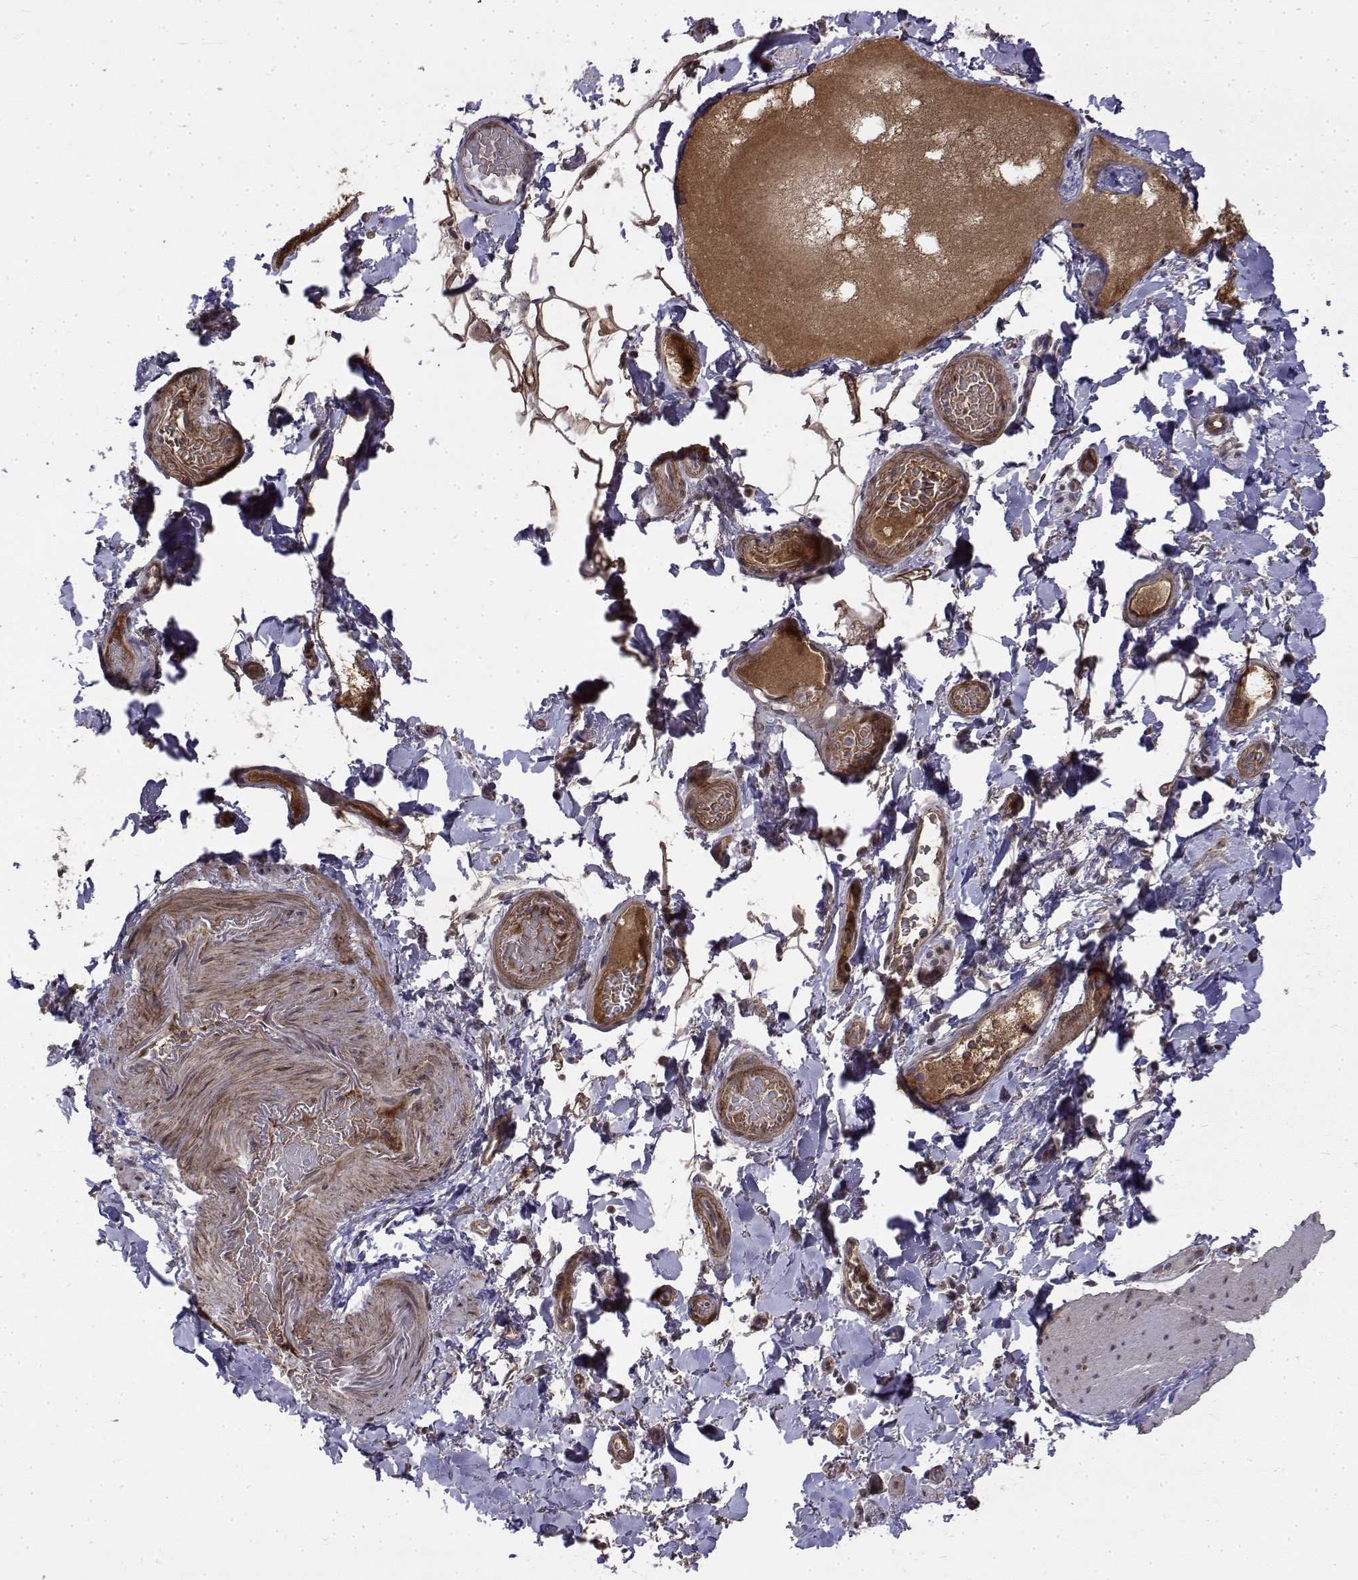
{"staining": {"intensity": "moderate", "quantity": "25%-75%", "location": "cytoplasmic/membranous,nuclear"}, "tissue": "smooth muscle", "cell_type": "Smooth muscle cells", "image_type": "normal", "snomed": [{"axis": "morphology", "description": "Normal tissue, NOS"}, {"axis": "topography", "description": "Smooth muscle"}, {"axis": "topography", "description": "Colon"}], "caption": "Immunohistochemistry (IHC) of unremarkable human smooth muscle reveals medium levels of moderate cytoplasmic/membranous,nuclear expression in about 25%-75% of smooth muscle cells. (DAB IHC with brightfield microscopy, high magnification).", "gene": "ITGA7", "patient": {"sex": "male", "age": 73}}